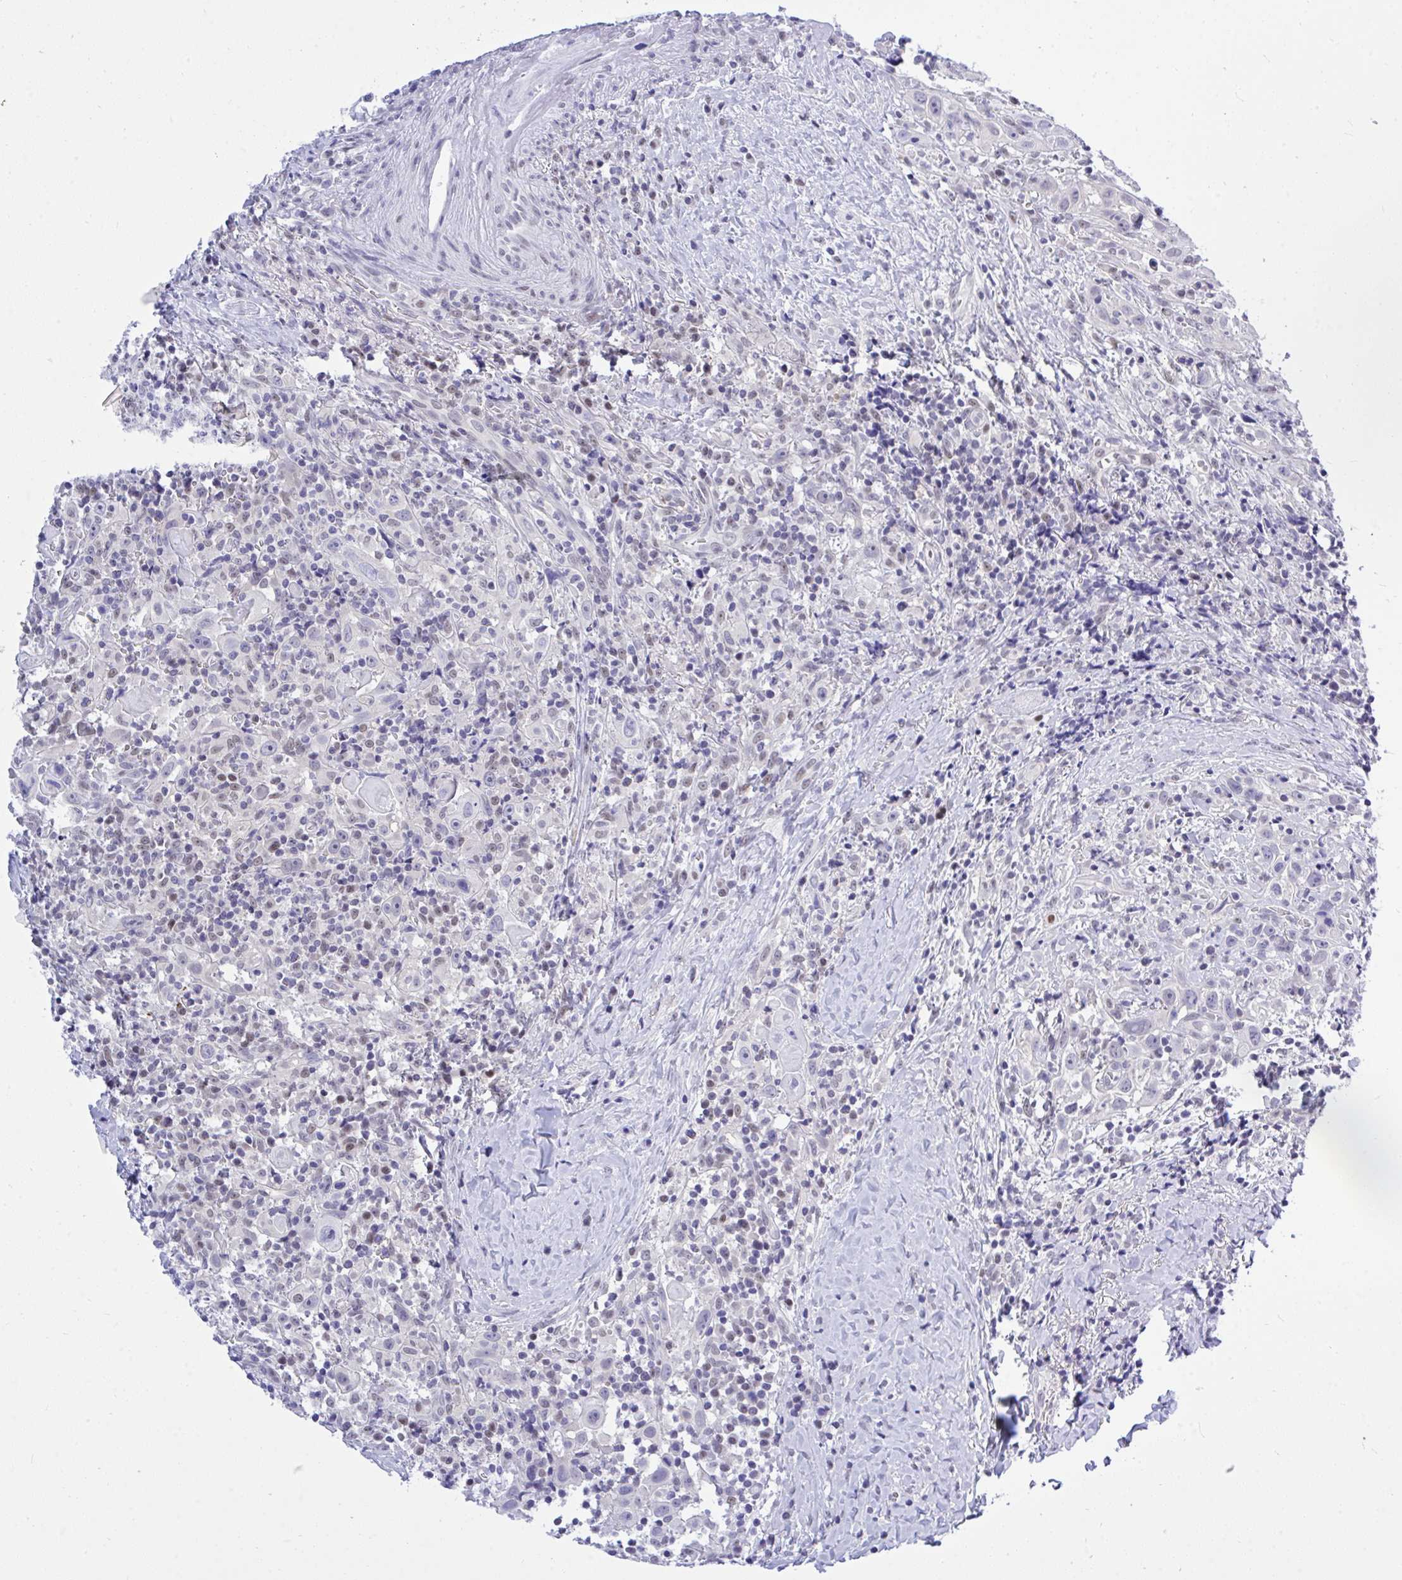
{"staining": {"intensity": "negative", "quantity": "none", "location": "none"}, "tissue": "head and neck cancer", "cell_type": "Tumor cells", "image_type": "cancer", "snomed": [{"axis": "morphology", "description": "Squamous cell carcinoma, NOS"}, {"axis": "topography", "description": "Head-Neck"}], "caption": "Immunohistochemistry (IHC) photomicrograph of head and neck squamous cell carcinoma stained for a protein (brown), which displays no staining in tumor cells.", "gene": "THOP1", "patient": {"sex": "female", "age": 95}}